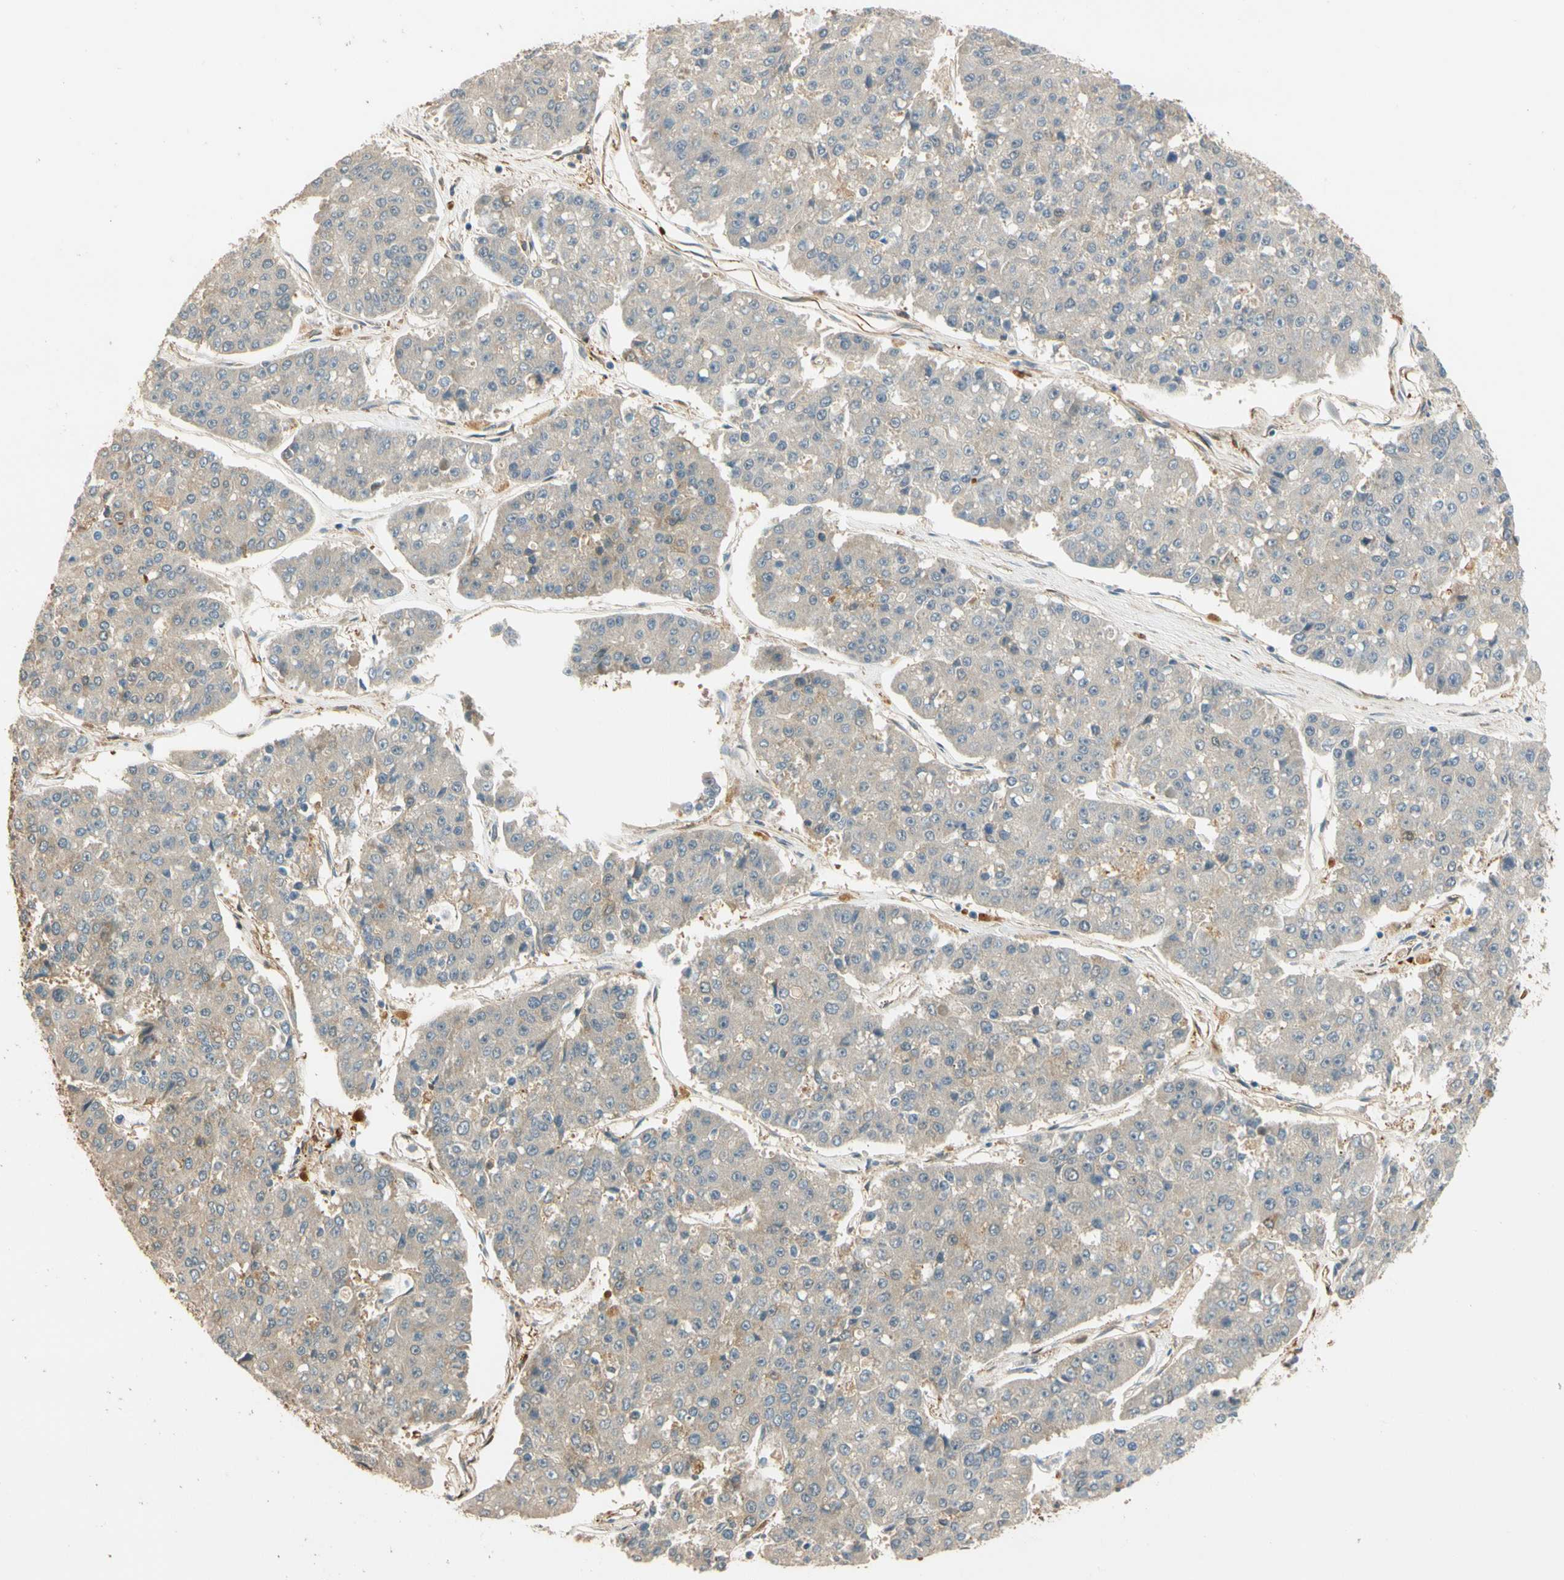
{"staining": {"intensity": "weak", "quantity": "25%-75%", "location": "cytoplasmic/membranous"}, "tissue": "pancreatic cancer", "cell_type": "Tumor cells", "image_type": "cancer", "snomed": [{"axis": "morphology", "description": "Adenocarcinoma, NOS"}, {"axis": "topography", "description": "Pancreas"}], "caption": "Immunohistochemical staining of pancreatic cancer demonstrates low levels of weak cytoplasmic/membranous expression in approximately 25%-75% of tumor cells.", "gene": "PARP14", "patient": {"sex": "male", "age": 50}}